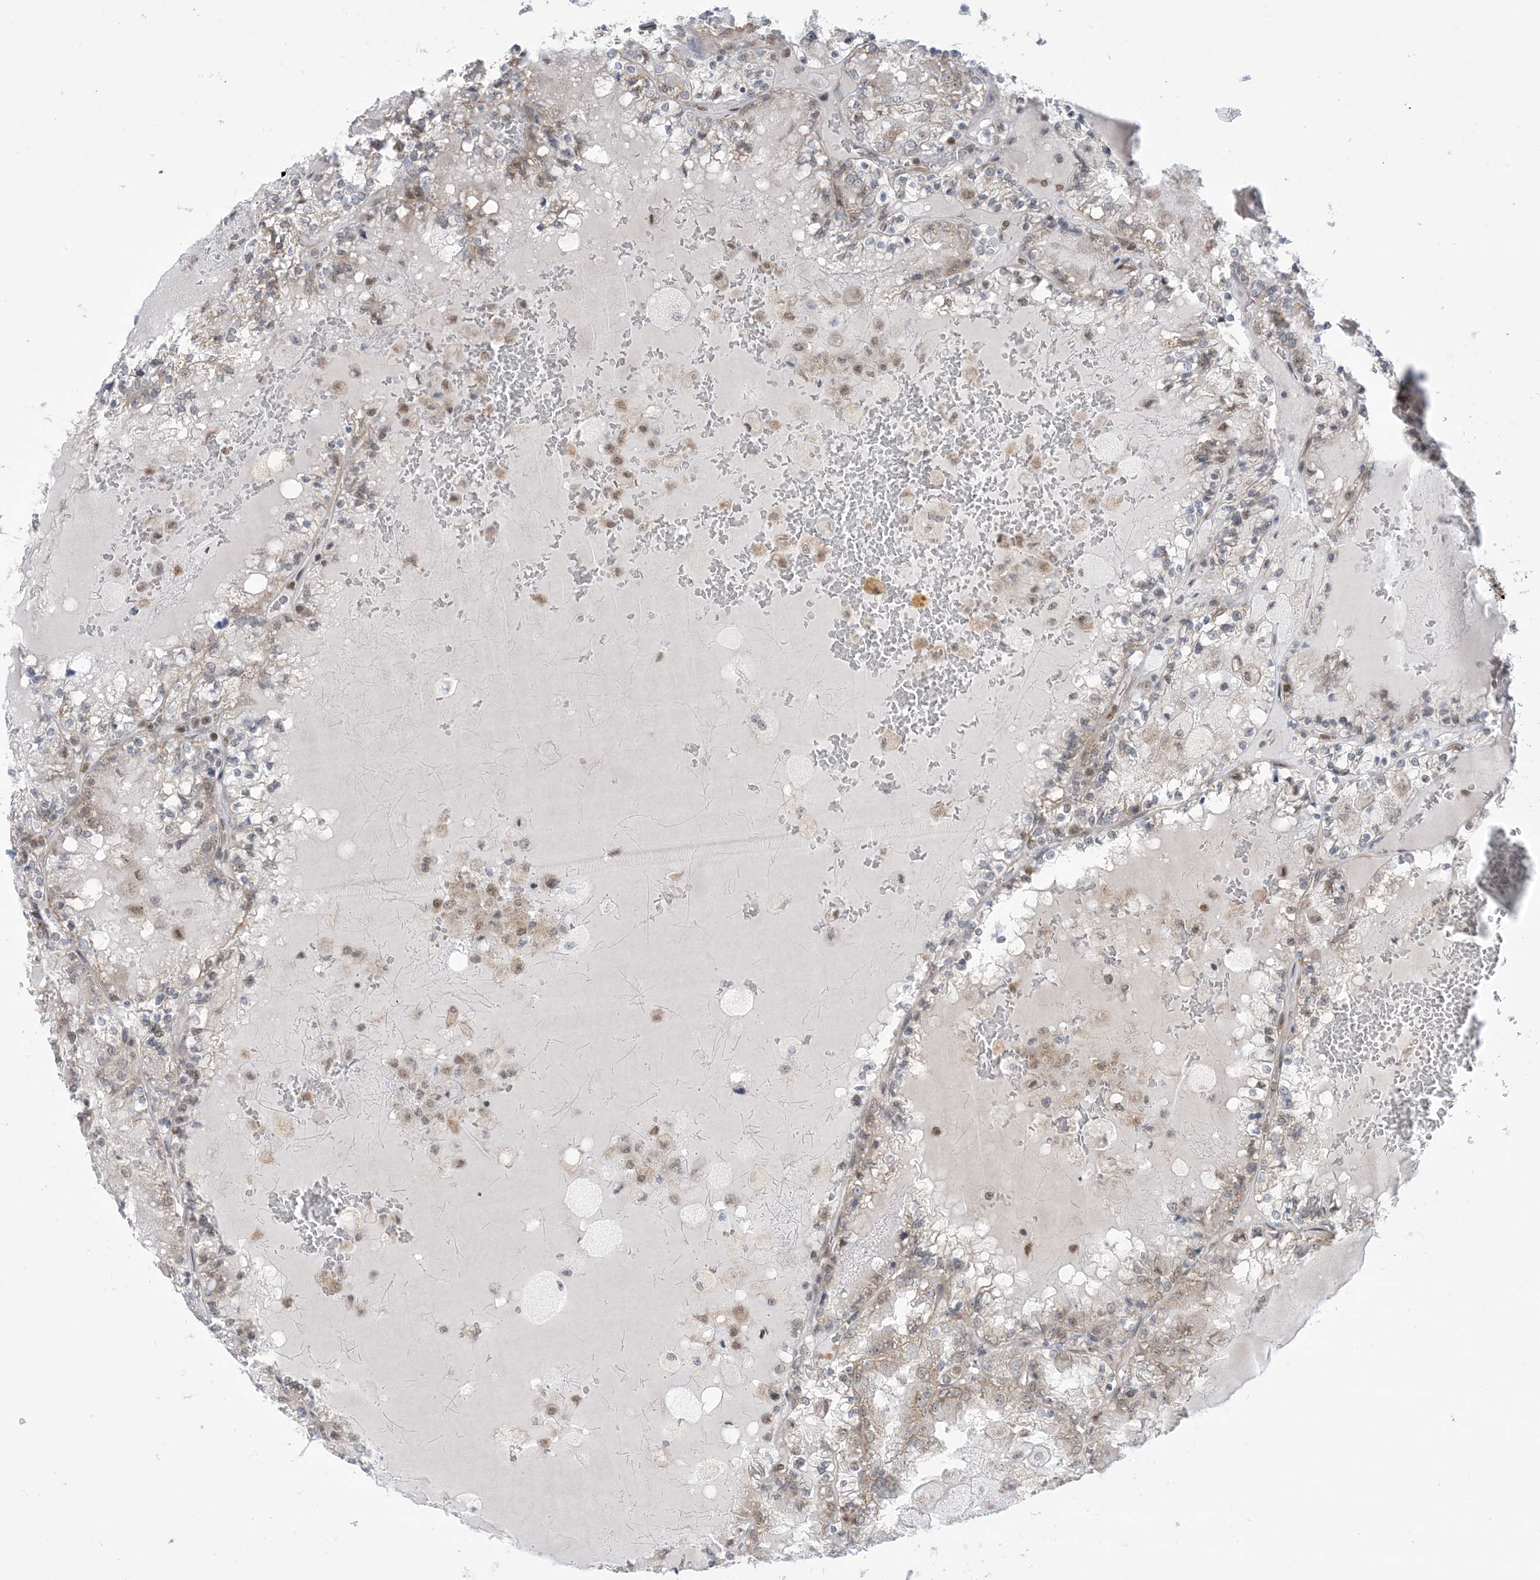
{"staining": {"intensity": "weak", "quantity": "25%-75%", "location": "cytoplasmic/membranous,nuclear"}, "tissue": "renal cancer", "cell_type": "Tumor cells", "image_type": "cancer", "snomed": [{"axis": "morphology", "description": "Adenocarcinoma, NOS"}, {"axis": "topography", "description": "Kidney"}], "caption": "A brown stain labels weak cytoplasmic/membranous and nuclear expression of a protein in human renal adenocarcinoma tumor cells.", "gene": "CASP4", "patient": {"sex": "female", "age": 56}}